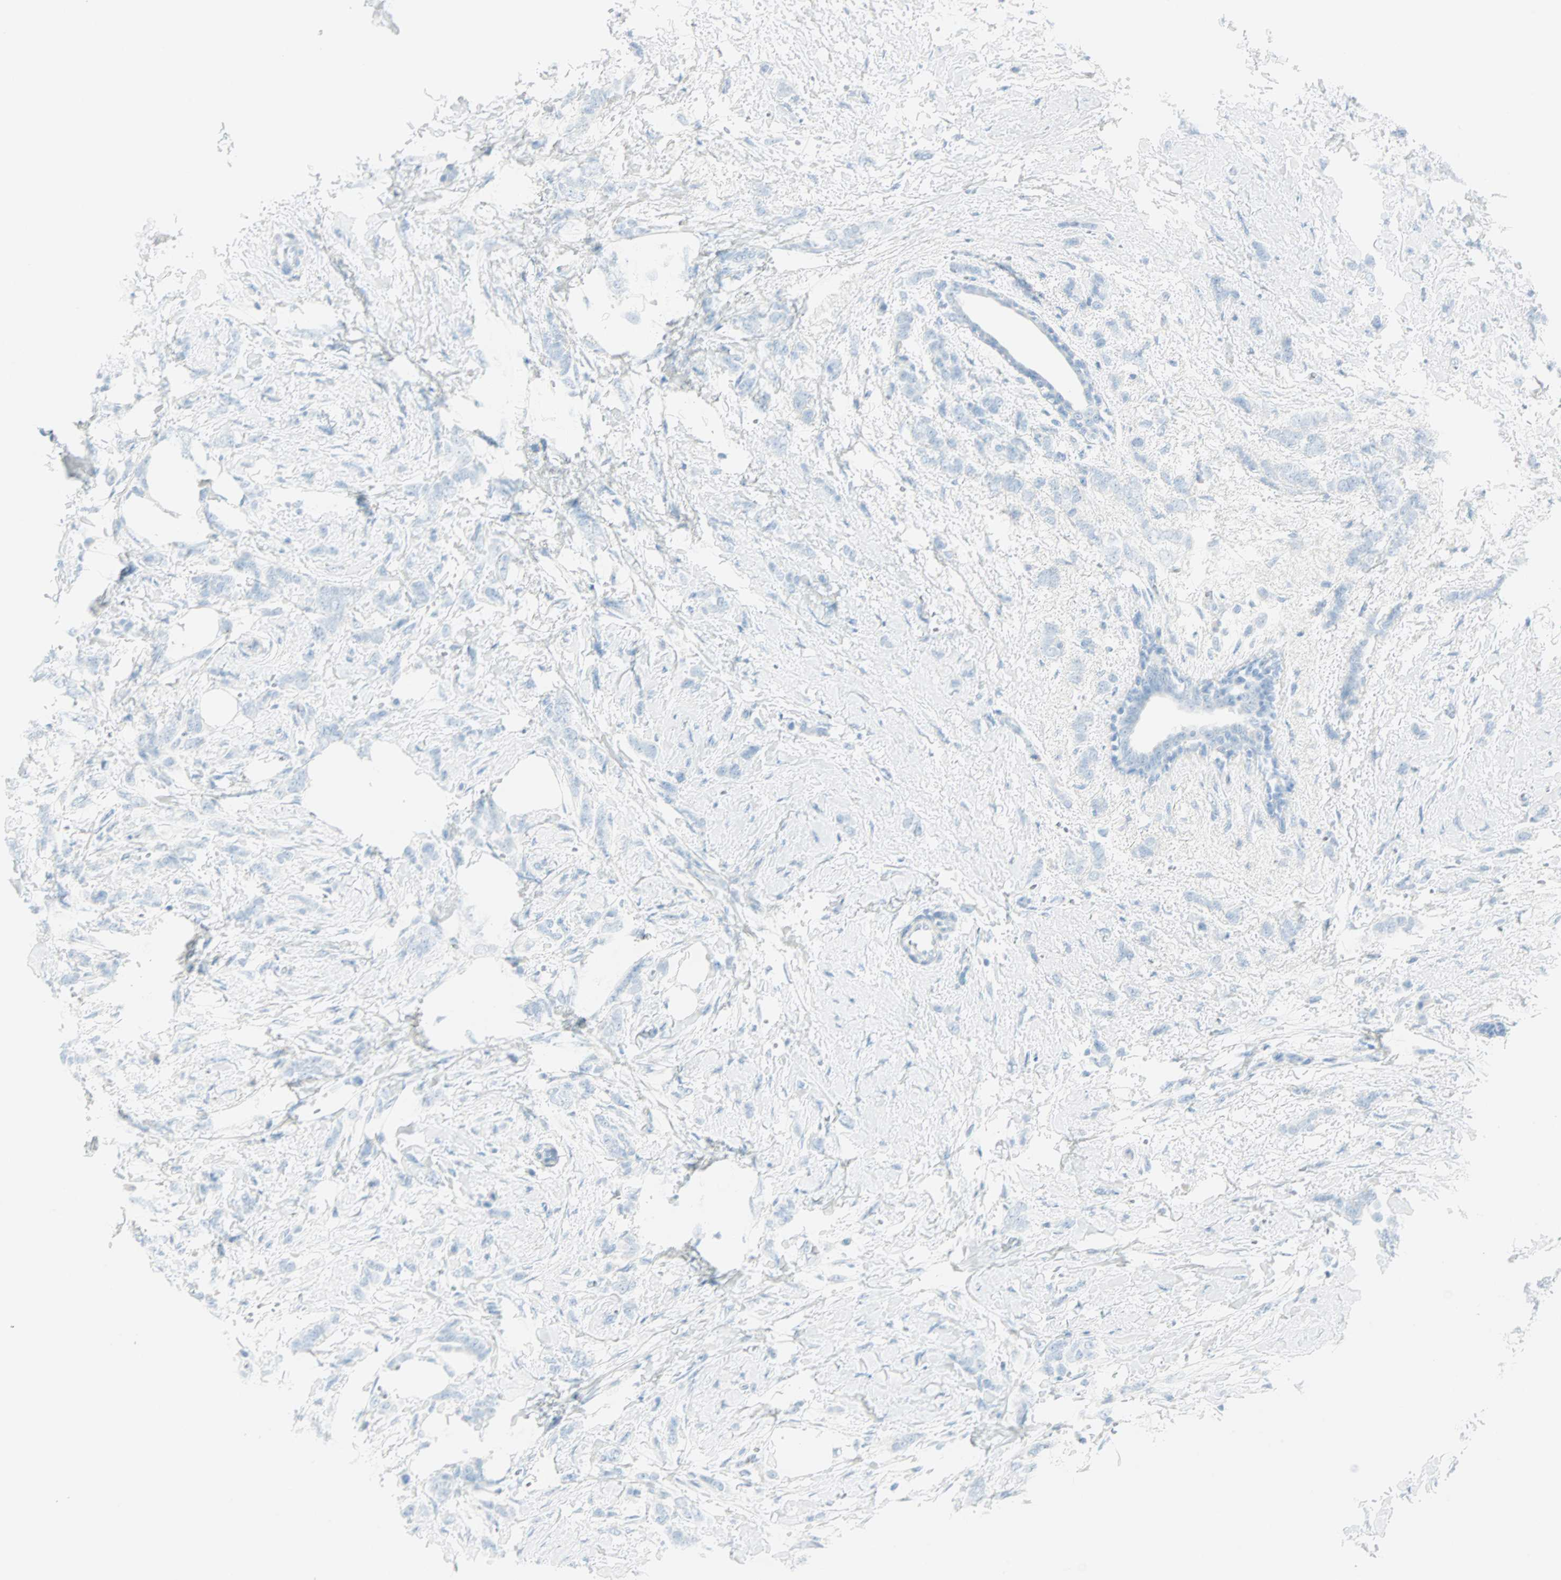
{"staining": {"intensity": "negative", "quantity": "none", "location": "none"}, "tissue": "breast cancer", "cell_type": "Tumor cells", "image_type": "cancer", "snomed": [{"axis": "morphology", "description": "Lobular carcinoma, in situ"}, {"axis": "morphology", "description": "Lobular carcinoma"}, {"axis": "topography", "description": "Breast"}], "caption": "The immunohistochemistry micrograph has no significant positivity in tumor cells of breast cancer (lobular carcinoma) tissue. (DAB (3,3'-diaminobenzidine) immunohistochemistry with hematoxylin counter stain).", "gene": "NES", "patient": {"sex": "female", "age": 41}}